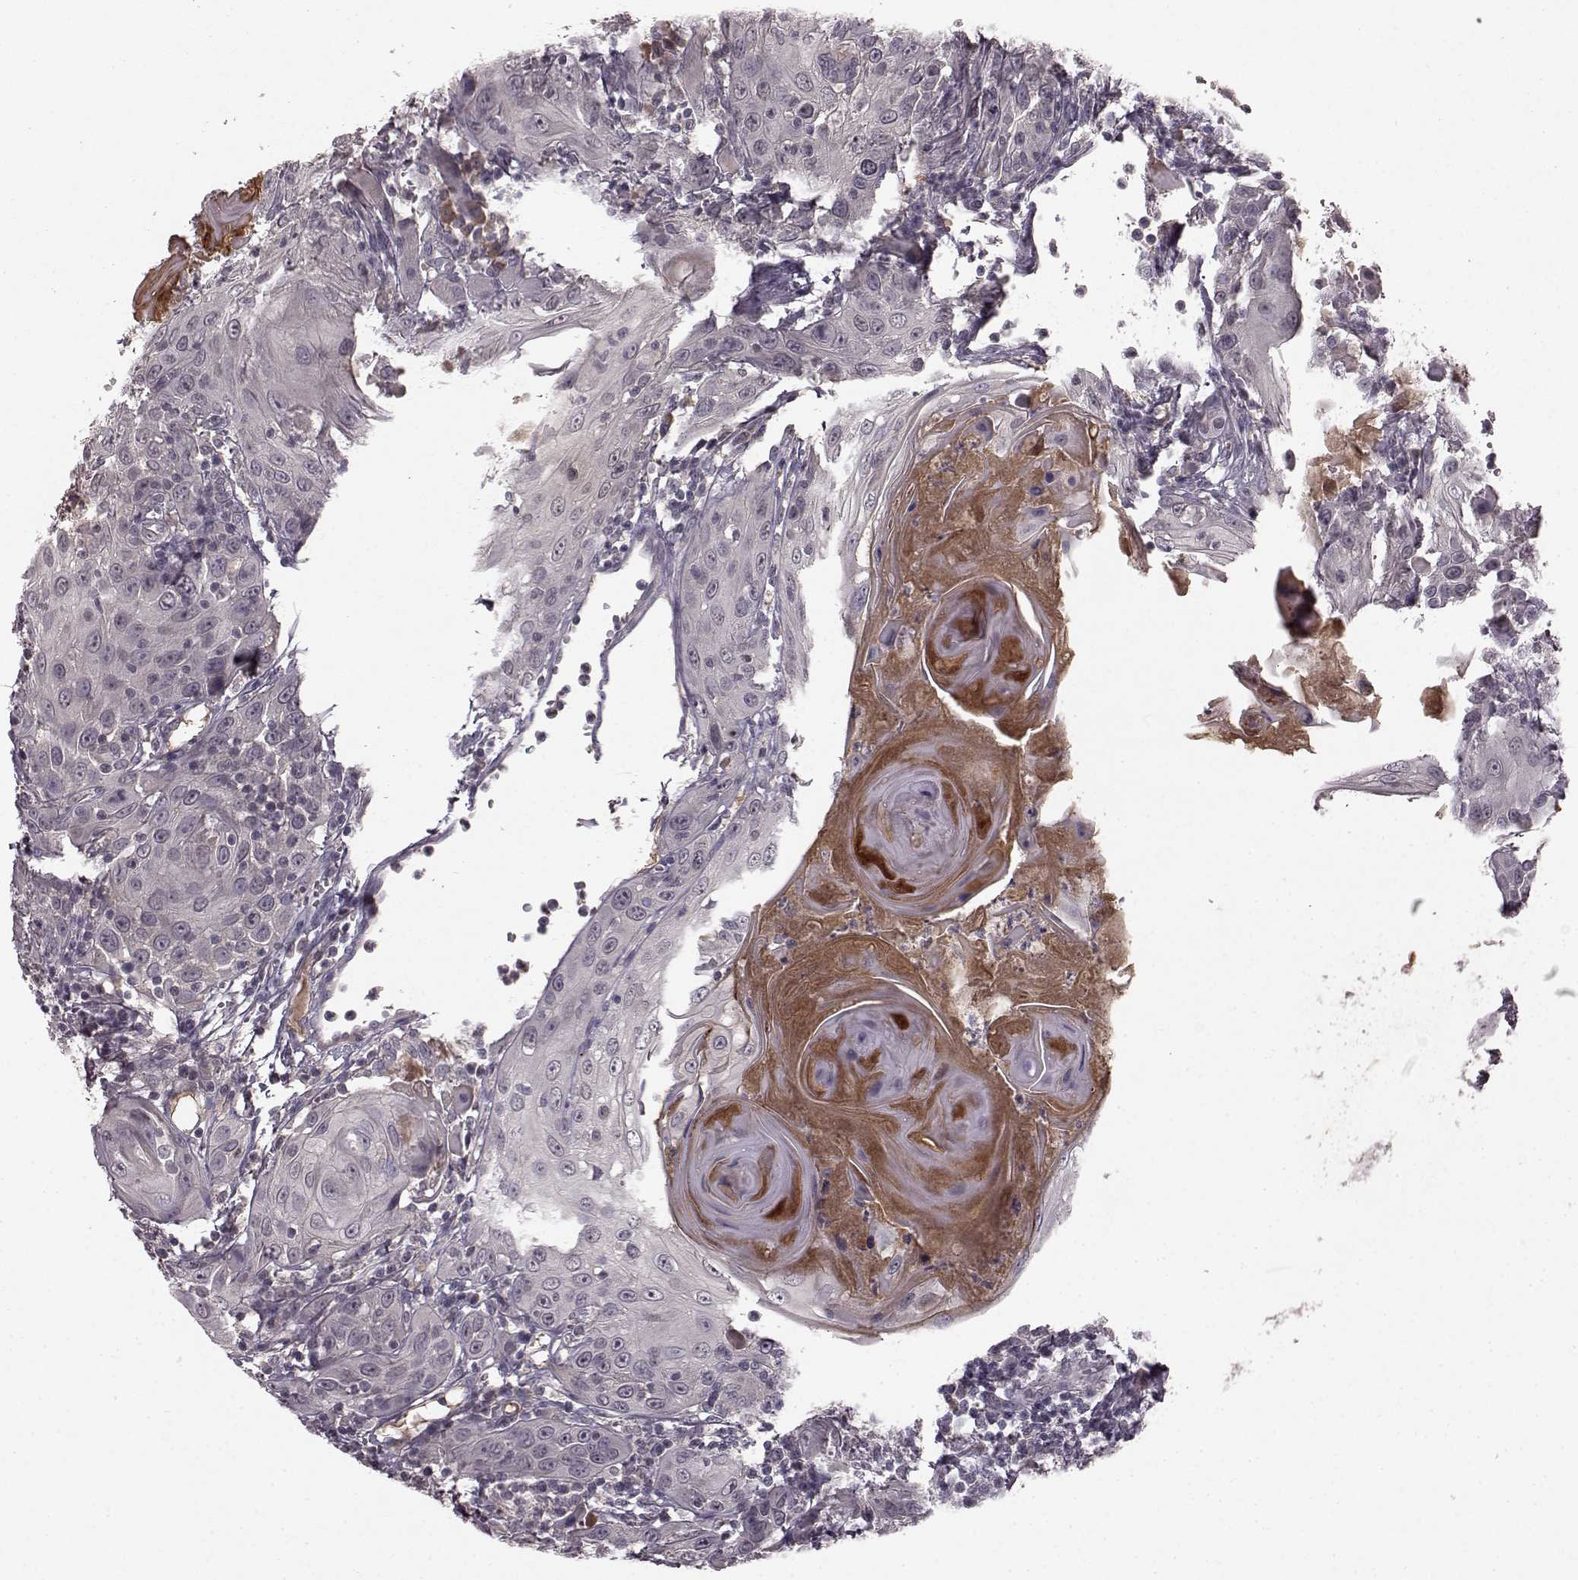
{"staining": {"intensity": "negative", "quantity": "none", "location": "none"}, "tissue": "head and neck cancer", "cell_type": "Tumor cells", "image_type": "cancer", "snomed": [{"axis": "morphology", "description": "Squamous cell carcinoma, NOS"}, {"axis": "topography", "description": "Head-Neck"}], "caption": "Tumor cells are negative for protein expression in human head and neck squamous cell carcinoma.", "gene": "SLC22A18", "patient": {"sex": "female", "age": 80}}